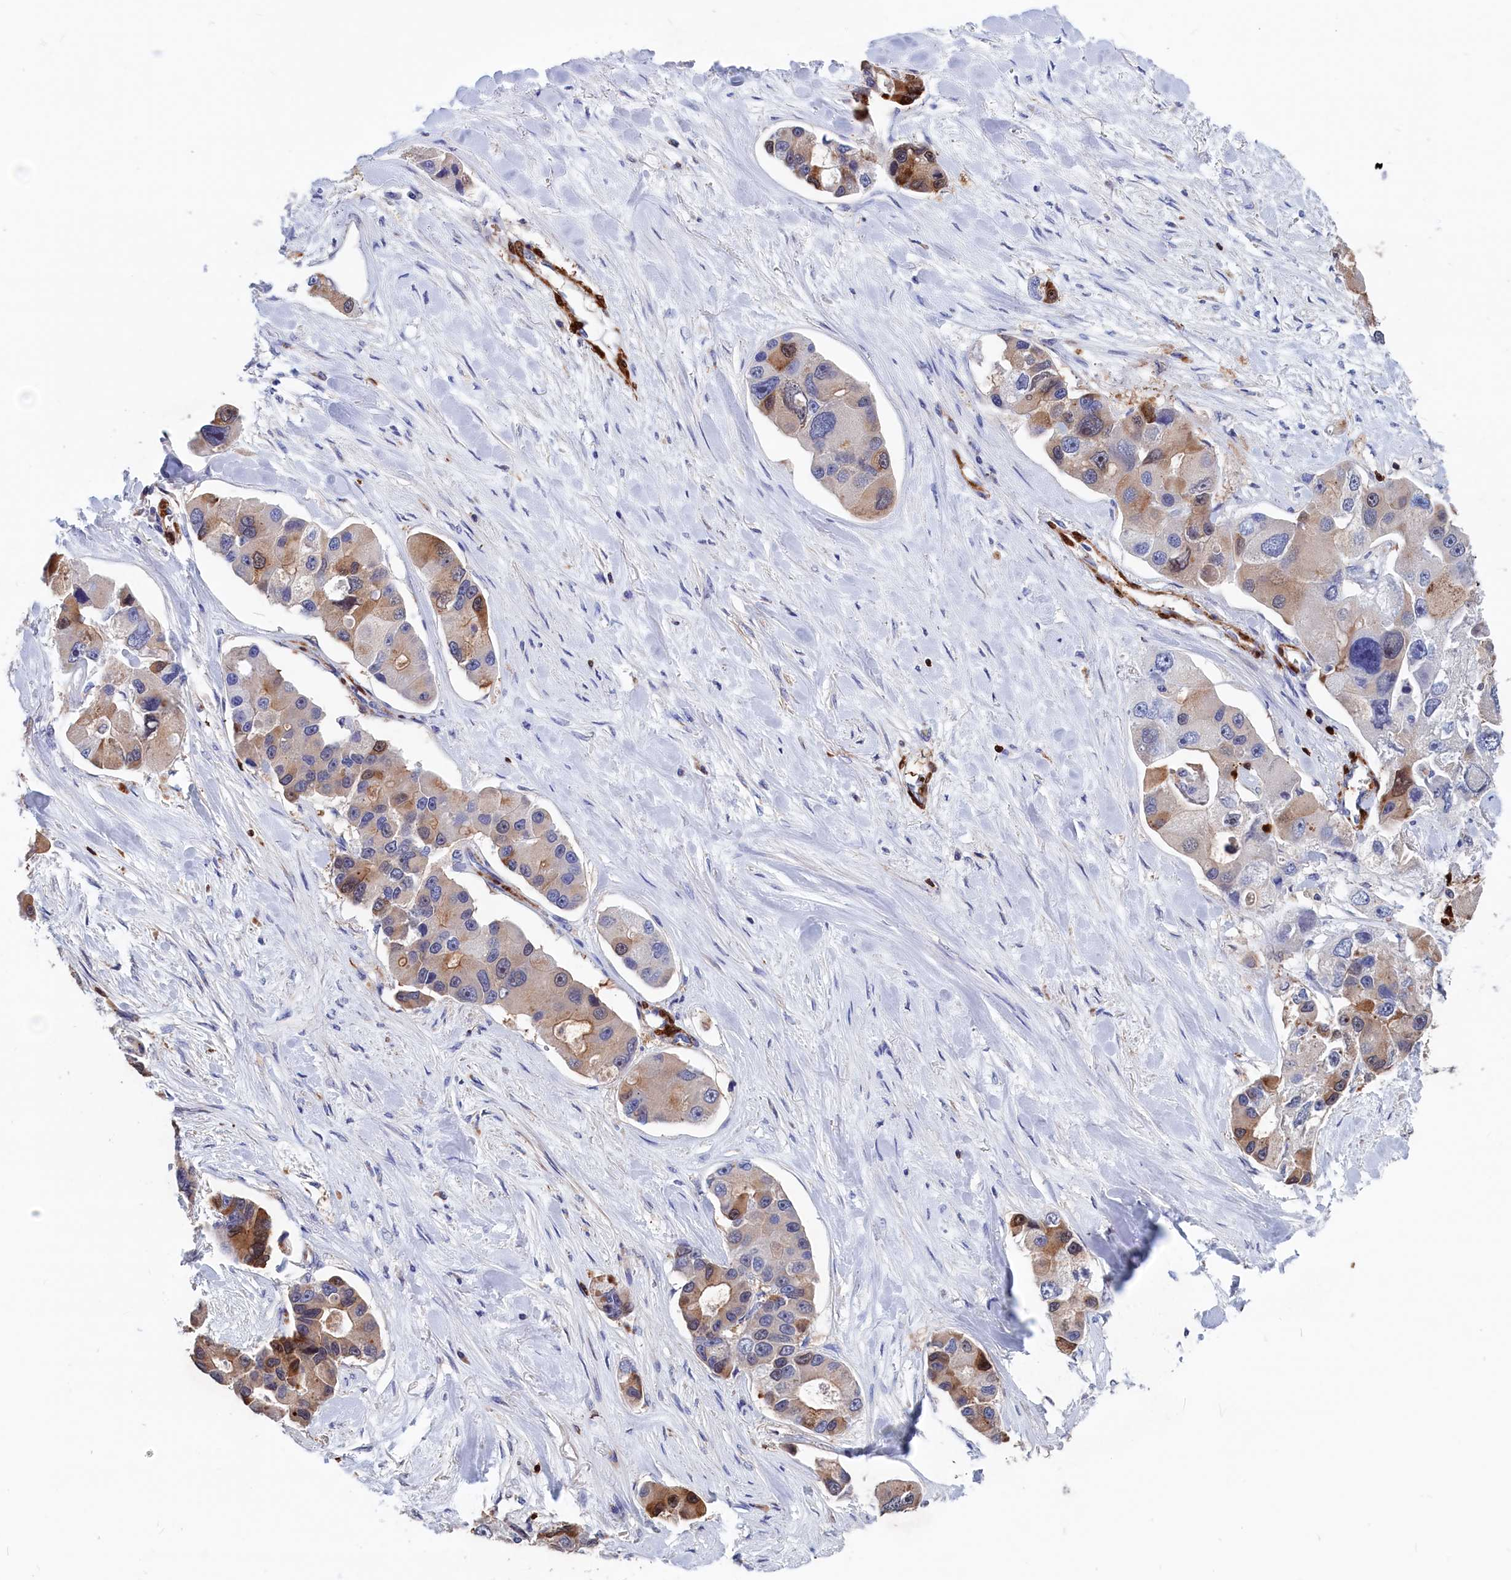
{"staining": {"intensity": "strong", "quantity": "<25%", "location": "cytoplasmic/membranous,nuclear"}, "tissue": "lung cancer", "cell_type": "Tumor cells", "image_type": "cancer", "snomed": [{"axis": "morphology", "description": "Adenocarcinoma, NOS"}, {"axis": "topography", "description": "Lung"}], "caption": "Immunohistochemical staining of lung adenocarcinoma demonstrates medium levels of strong cytoplasmic/membranous and nuclear protein staining in approximately <25% of tumor cells. (Brightfield microscopy of DAB IHC at high magnification).", "gene": "CRIP1", "patient": {"sex": "female", "age": 54}}